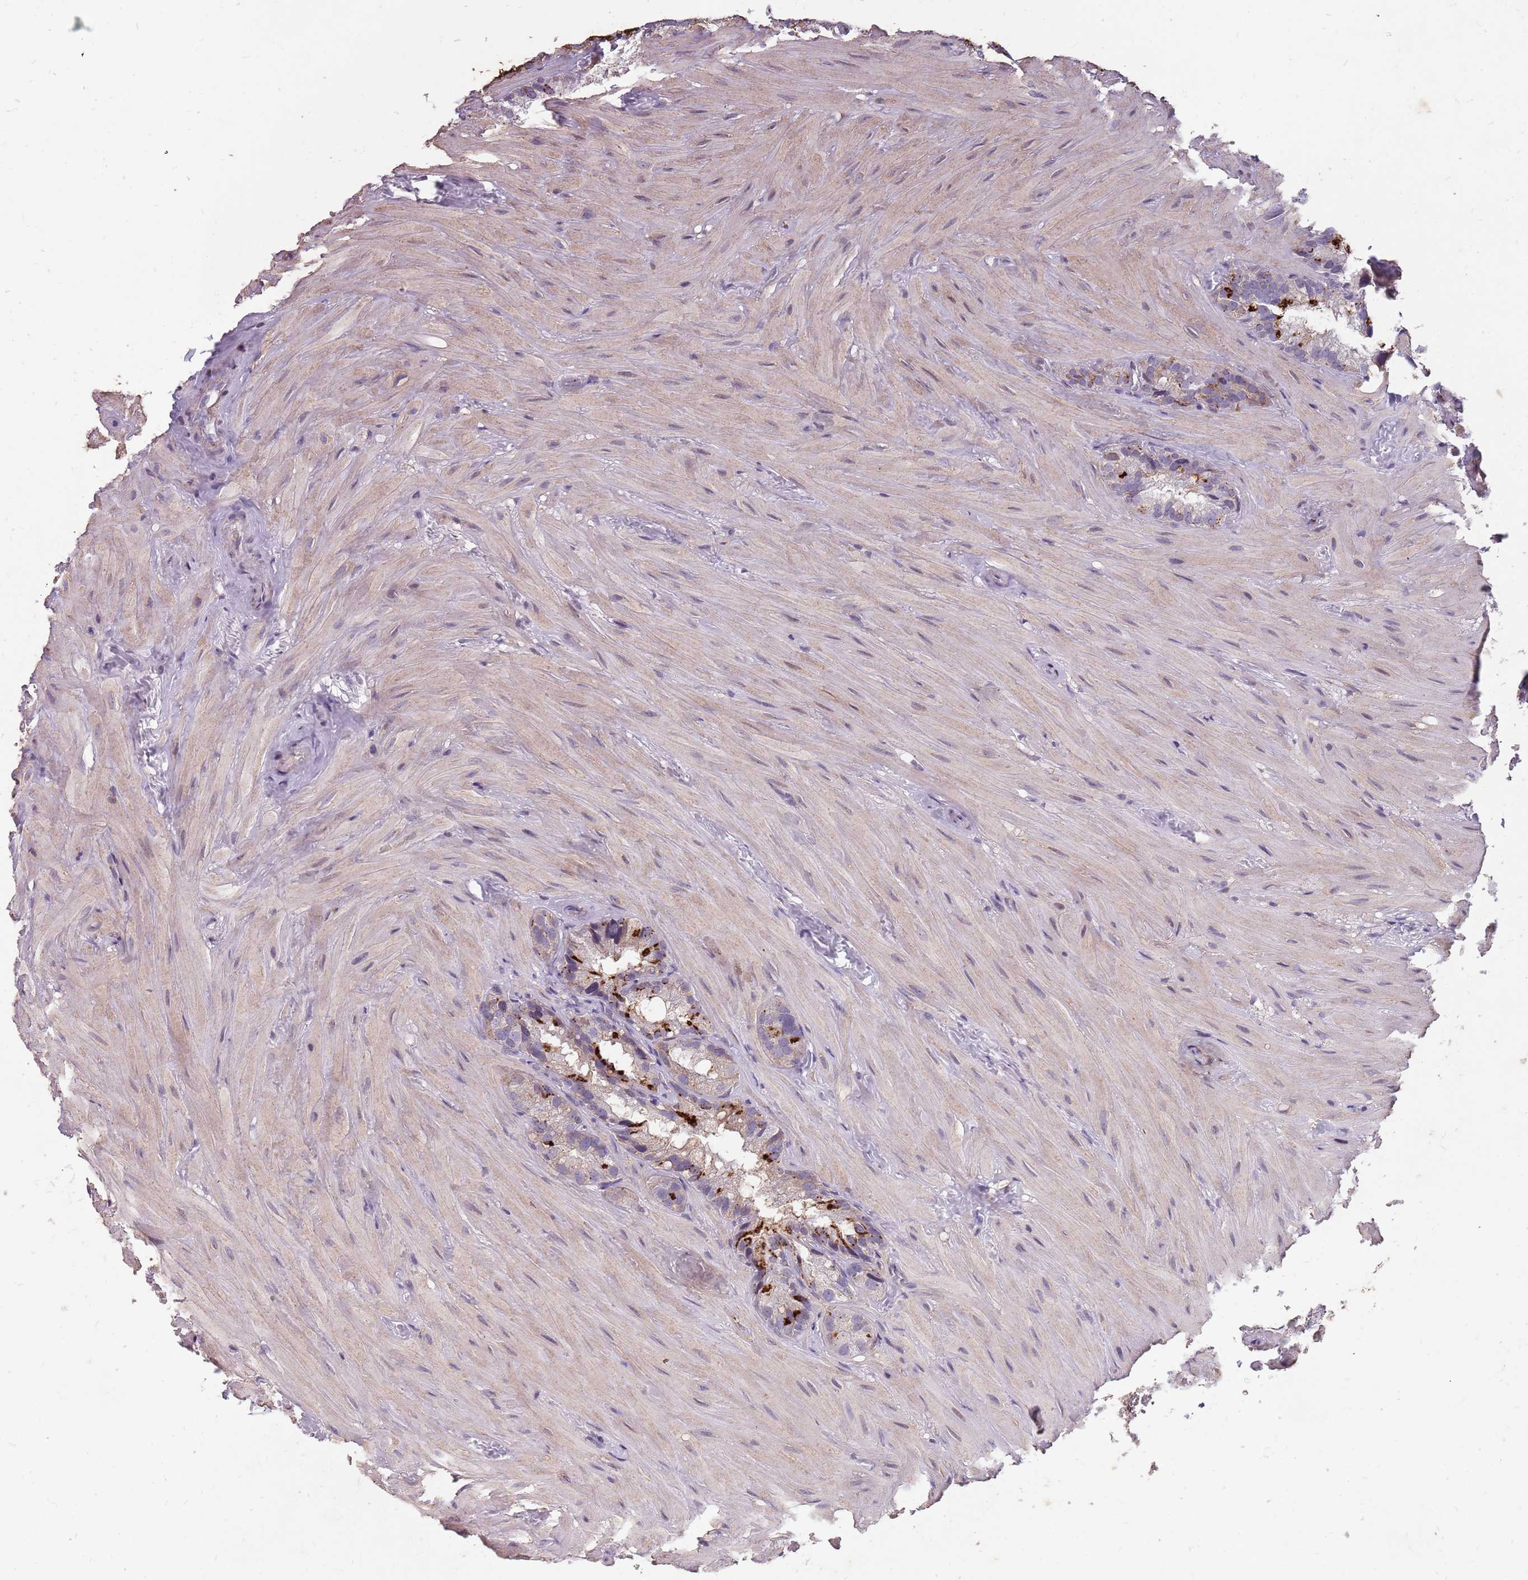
{"staining": {"intensity": "strong", "quantity": "<25%", "location": "cytoplasmic/membranous"}, "tissue": "seminal vesicle", "cell_type": "Glandular cells", "image_type": "normal", "snomed": [{"axis": "morphology", "description": "Normal tissue, NOS"}, {"axis": "topography", "description": "Prostate"}, {"axis": "topography", "description": "Seminal veicle"}], "caption": "Immunohistochemistry (IHC) (DAB (3,3'-diaminobenzidine)) staining of normal human seminal vesicle reveals strong cytoplasmic/membranous protein positivity in about <25% of glandular cells. The protein is stained brown, and the nuclei are stained in blue (DAB (3,3'-diaminobenzidine) IHC with brightfield microscopy, high magnification).", "gene": "NEK6", "patient": {"sex": "male", "age": 68}}